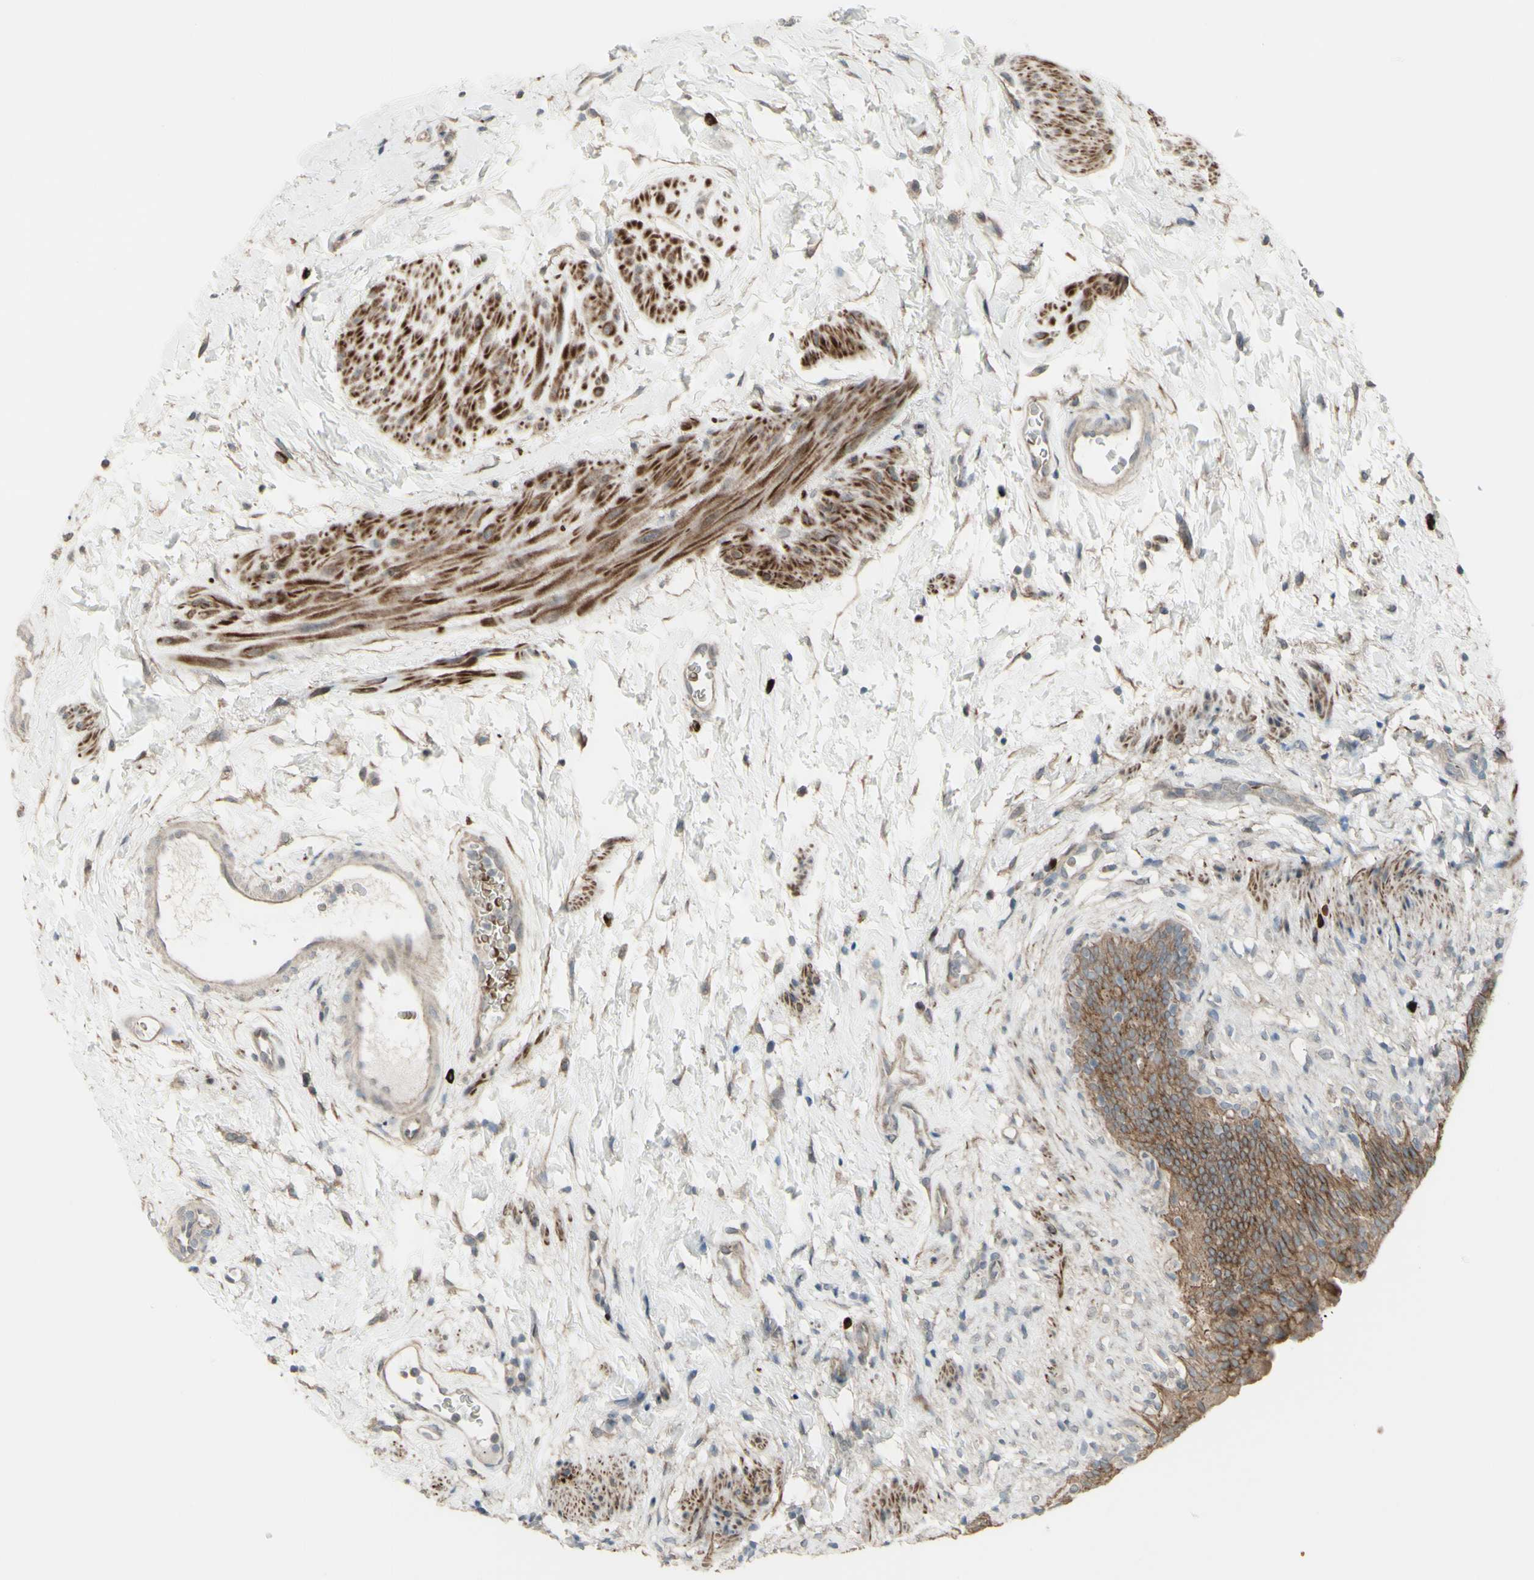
{"staining": {"intensity": "moderate", "quantity": ">75%", "location": "cytoplasmic/membranous"}, "tissue": "urinary bladder", "cell_type": "Urothelial cells", "image_type": "normal", "snomed": [{"axis": "morphology", "description": "Normal tissue, NOS"}, {"axis": "topography", "description": "Urinary bladder"}], "caption": "Immunohistochemical staining of benign urinary bladder displays moderate cytoplasmic/membranous protein staining in about >75% of urothelial cells. (brown staining indicates protein expression, while blue staining denotes nuclei).", "gene": "GRAMD1B", "patient": {"sex": "female", "age": 79}}